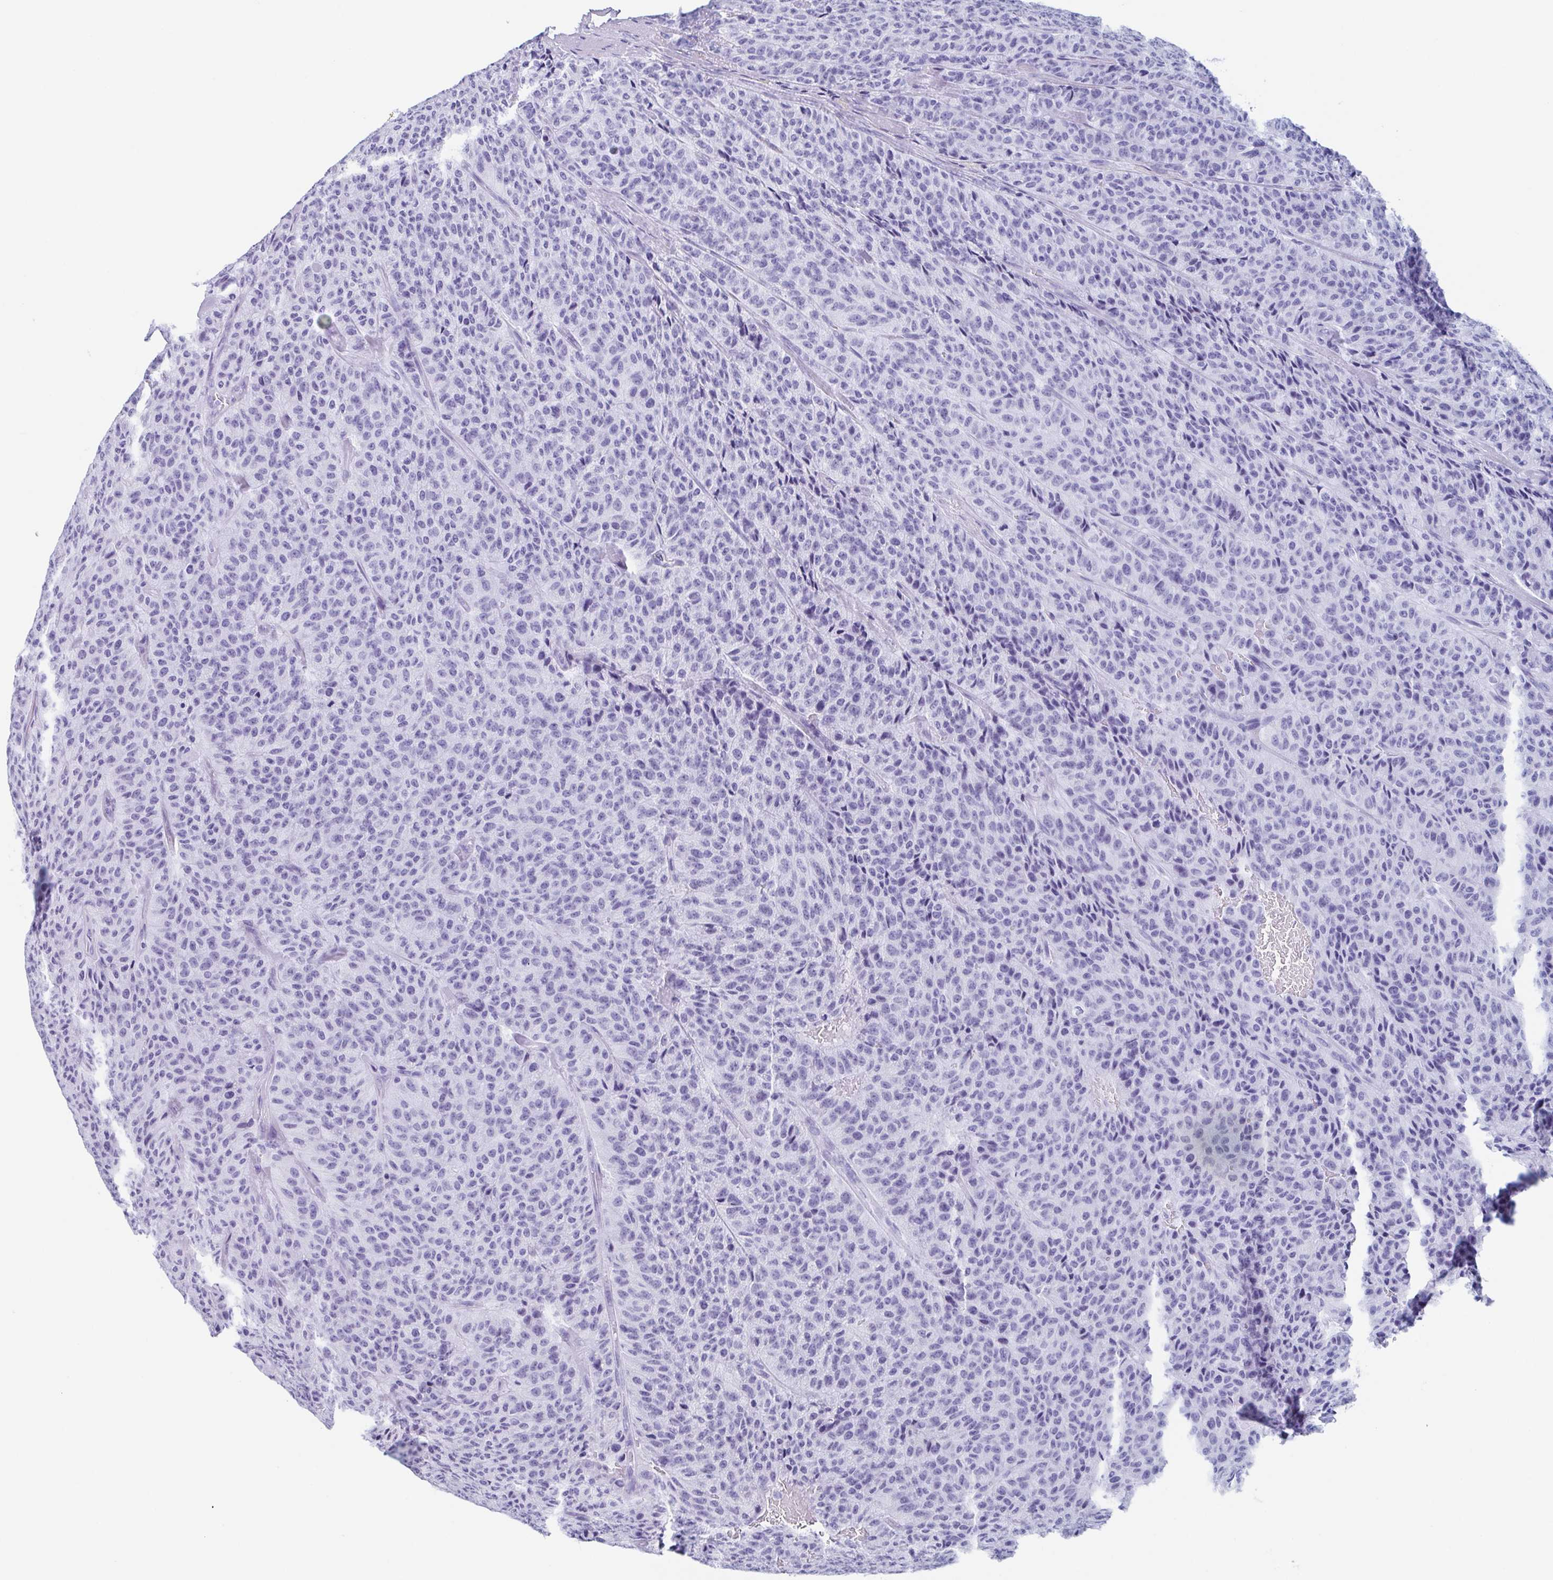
{"staining": {"intensity": "negative", "quantity": "none", "location": "none"}, "tissue": "carcinoid", "cell_type": "Tumor cells", "image_type": "cancer", "snomed": [{"axis": "morphology", "description": "Carcinoid, malignant, NOS"}, {"axis": "topography", "description": "Lung"}], "caption": "Tumor cells are negative for brown protein staining in carcinoid (malignant).", "gene": "LYRM2", "patient": {"sex": "male", "age": 71}}